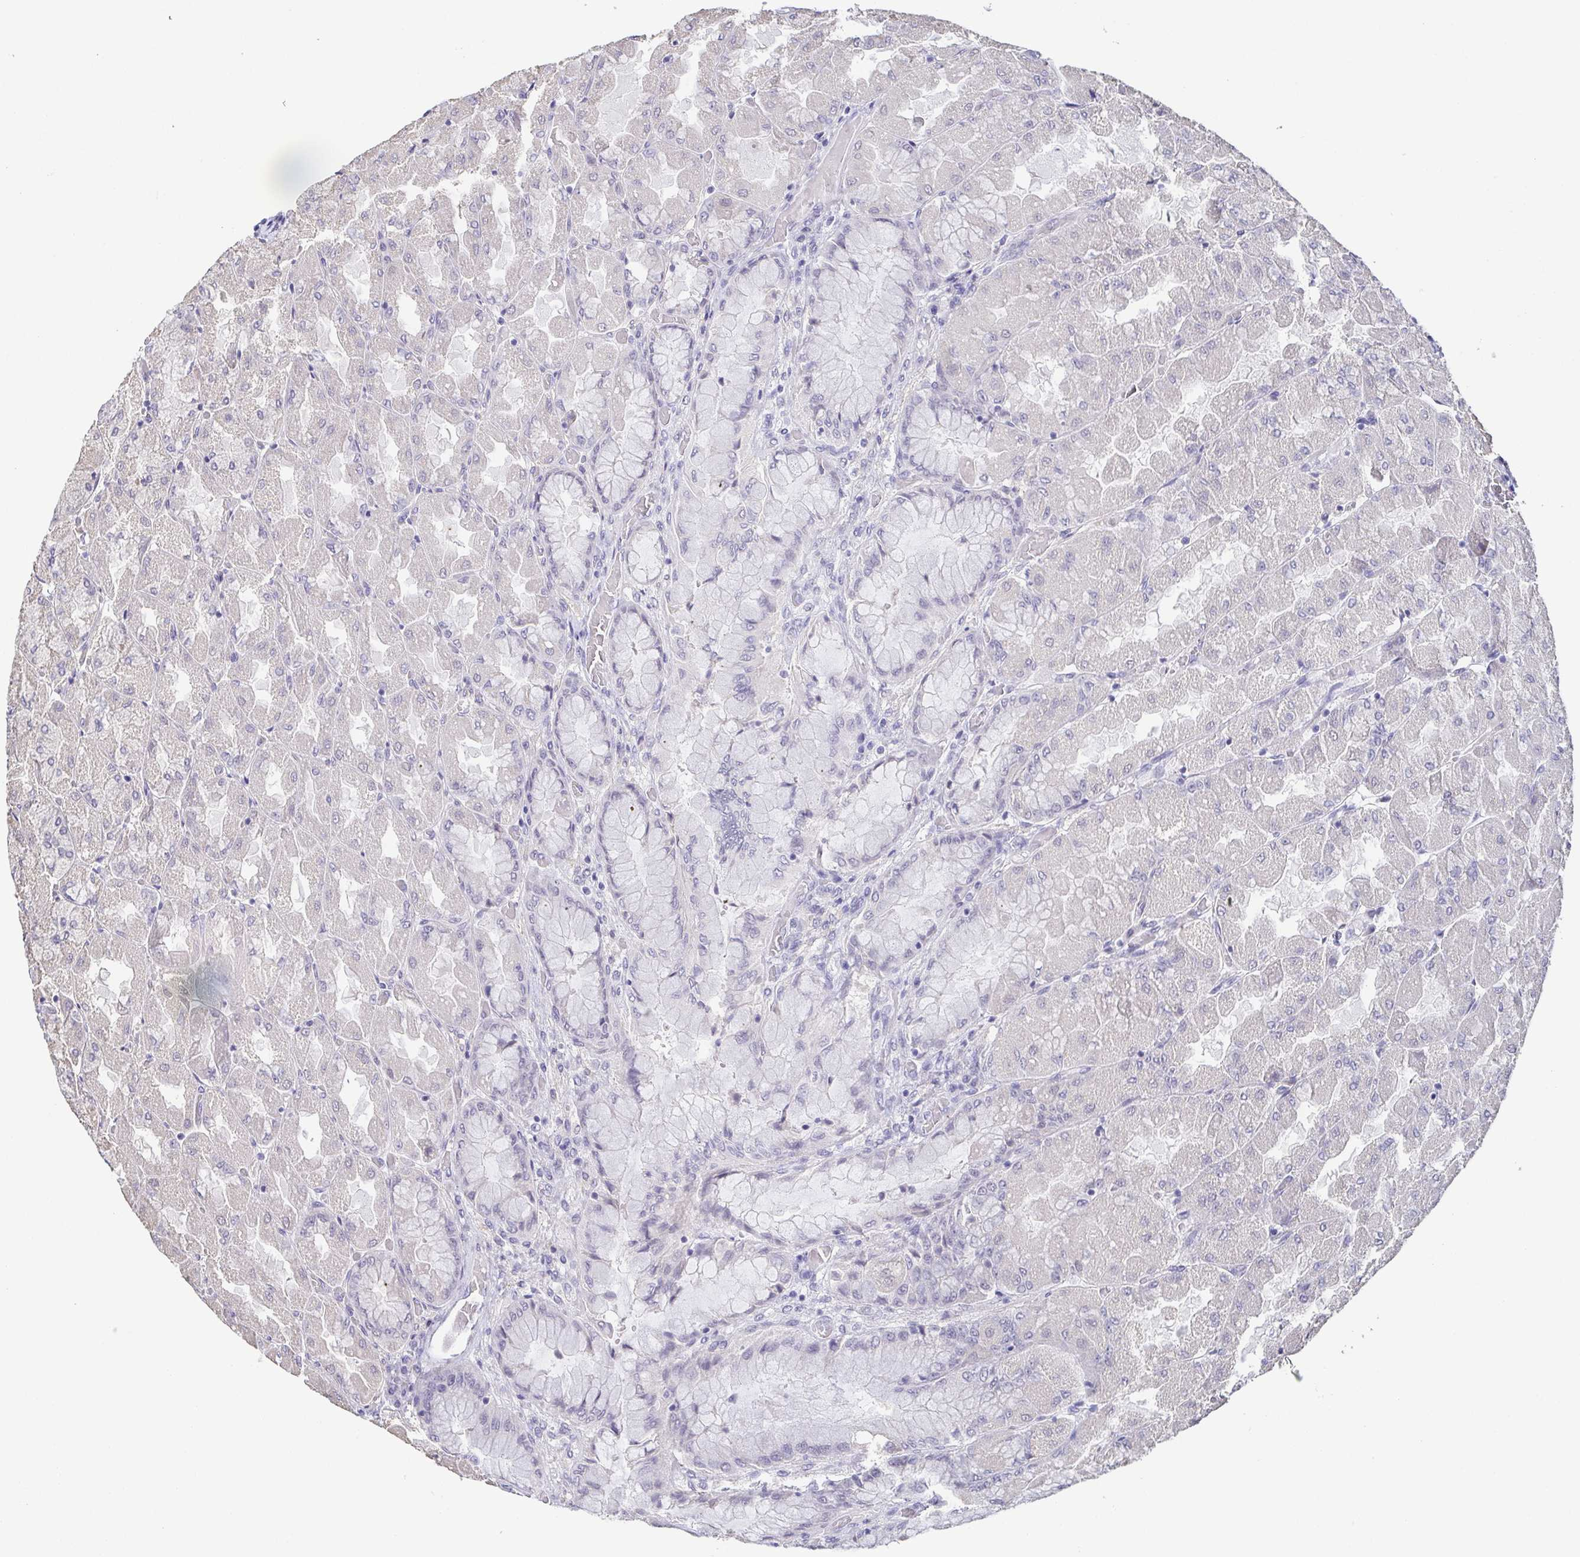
{"staining": {"intensity": "negative", "quantity": "none", "location": "none"}, "tissue": "stomach", "cell_type": "Glandular cells", "image_type": "normal", "snomed": [{"axis": "morphology", "description": "Normal tissue, NOS"}, {"axis": "topography", "description": "Stomach"}], "caption": "IHC photomicrograph of benign stomach stained for a protein (brown), which shows no positivity in glandular cells. (Stains: DAB (3,3'-diaminobenzidine) IHC with hematoxylin counter stain, Microscopy: brightfield microscopy at high magnification).", "gene": "NEFH", "patient": {"sex": "female", "age": 61}}